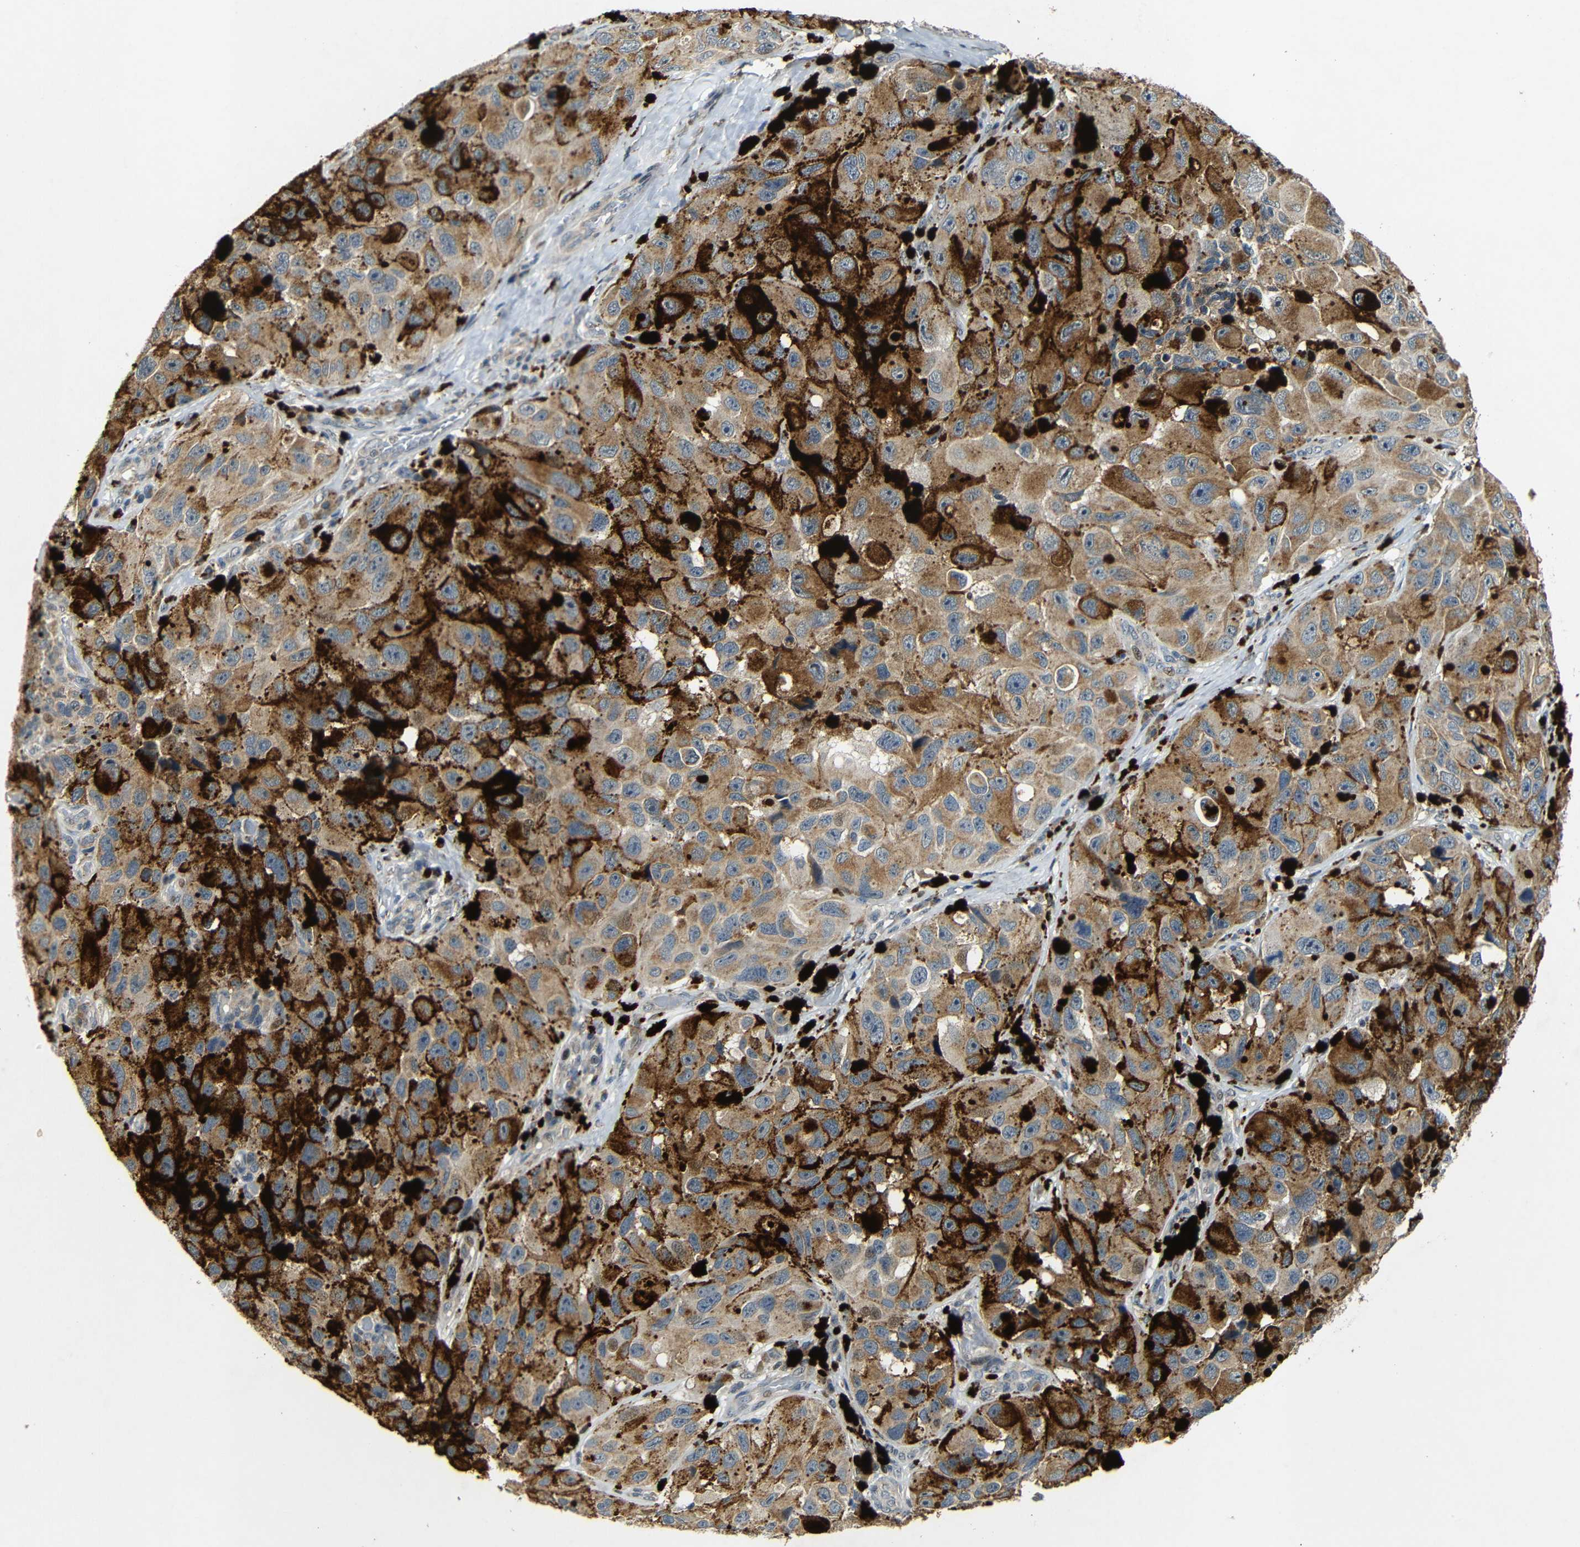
{"staining": {"intensity": "moderate", "quantity": ">75%", "location": "cytoplasmic/membranous"}, "tissue": "melanoma", "cell_type": "Tumor cells", "image_type": "cancer", "snomed": [{"axis": "morphology", "description": "Malignant melanoma, NOS"}, {"axis": "topography", "description": "Skin"}], "caption": "IHC of human malignant melanoma shows medium levels of moderate cytoplasmic/membranous positivity in about >75% of tumor cells.", "gene": "KAZALD1", "patient": {"sex": "female", "age": 73}}